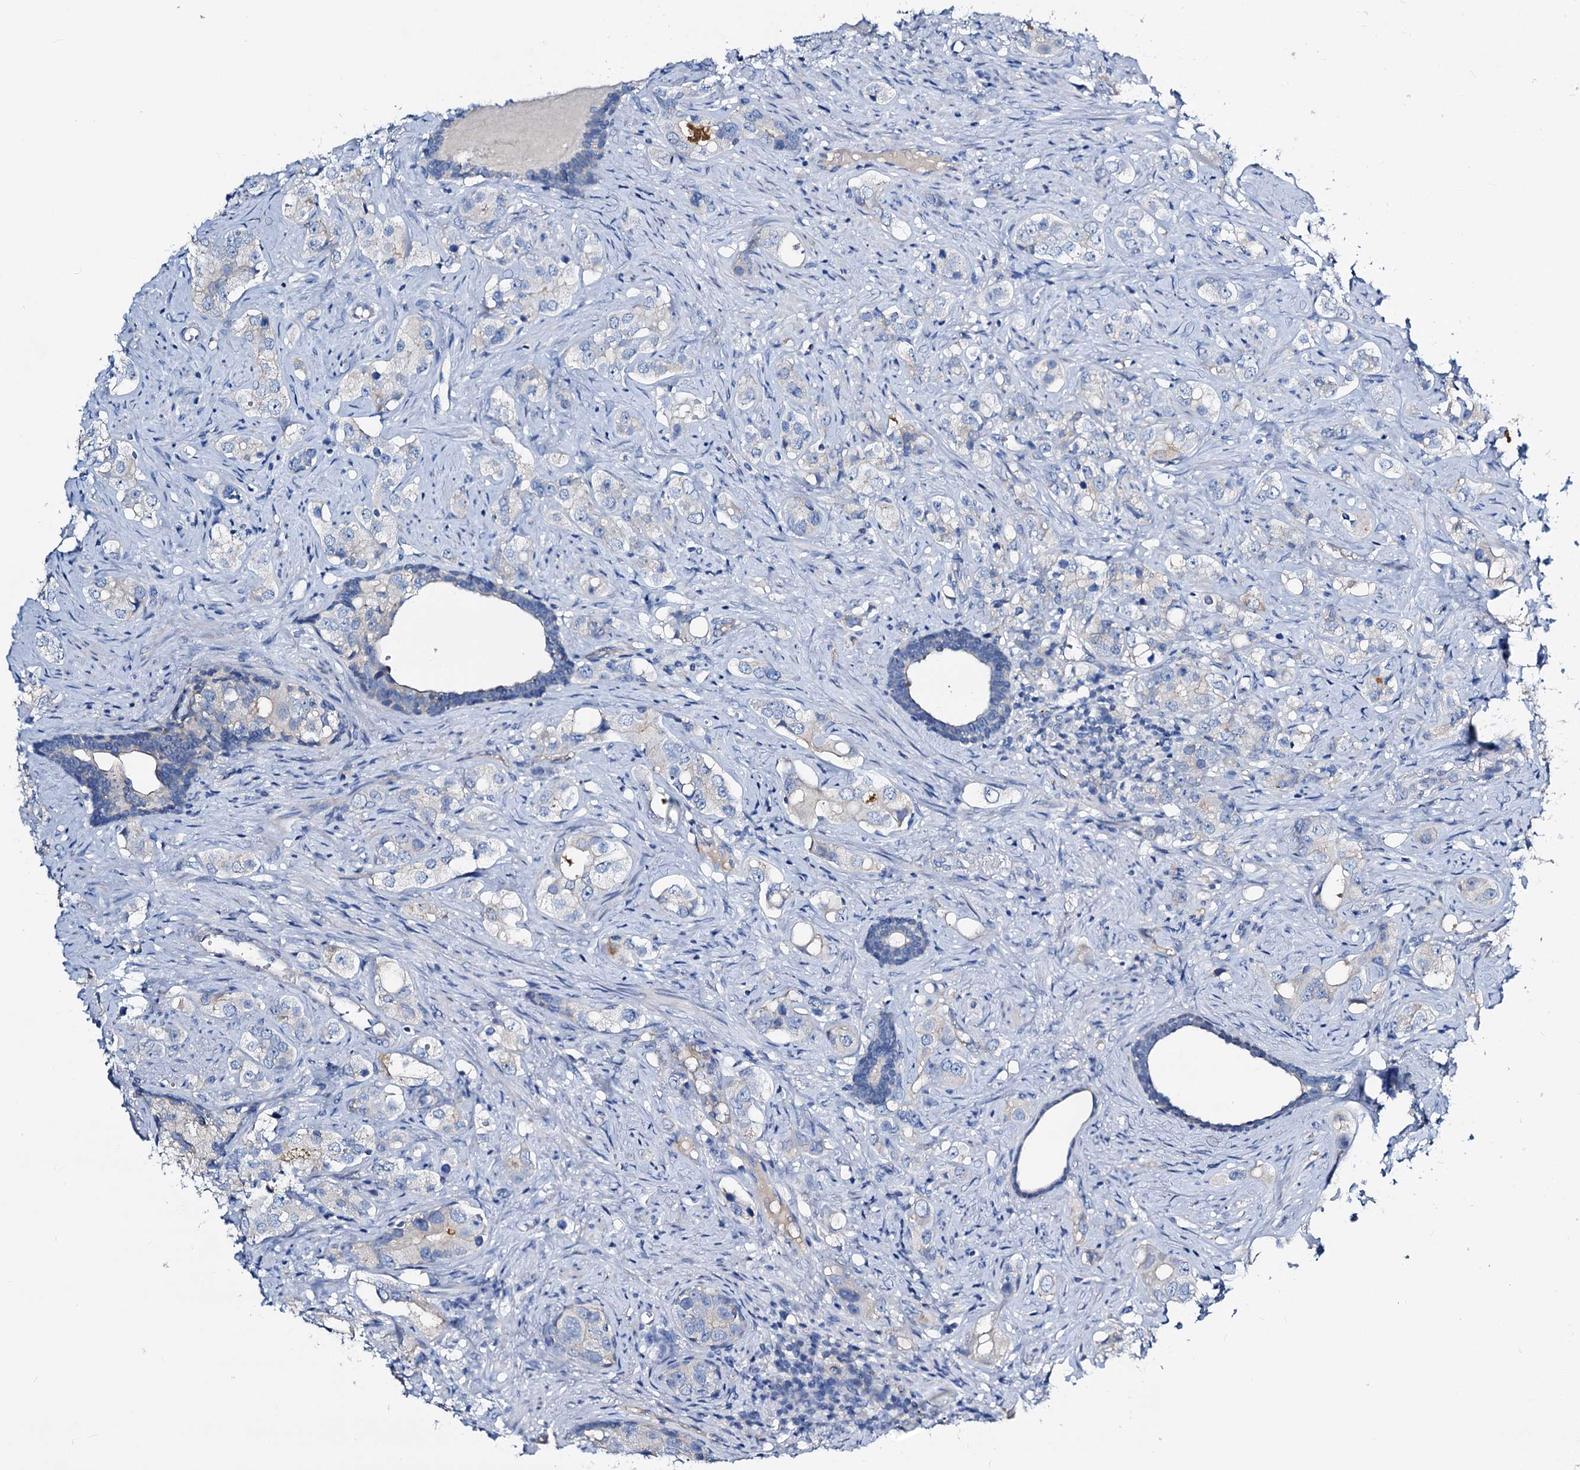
{"staining": {"intensity": "negative", "quantity": "none", "location": "none"}, "tissue": "prostate cancer", "cell_type": "Tumor cells", "image_type": "cancer", "snomed": [{"axis": "morphology", "description": "Adenocarcinoma, High grade"}, {"axis": "topography", "description": "Prostate"}], "caption": "This is an immunohistochemistry image of human prostate high-grade adenocarcinoma. There is no positivity in tumor cells.", "gene": "DYDC2", "patient": {"sex": "male", "age": 63}}